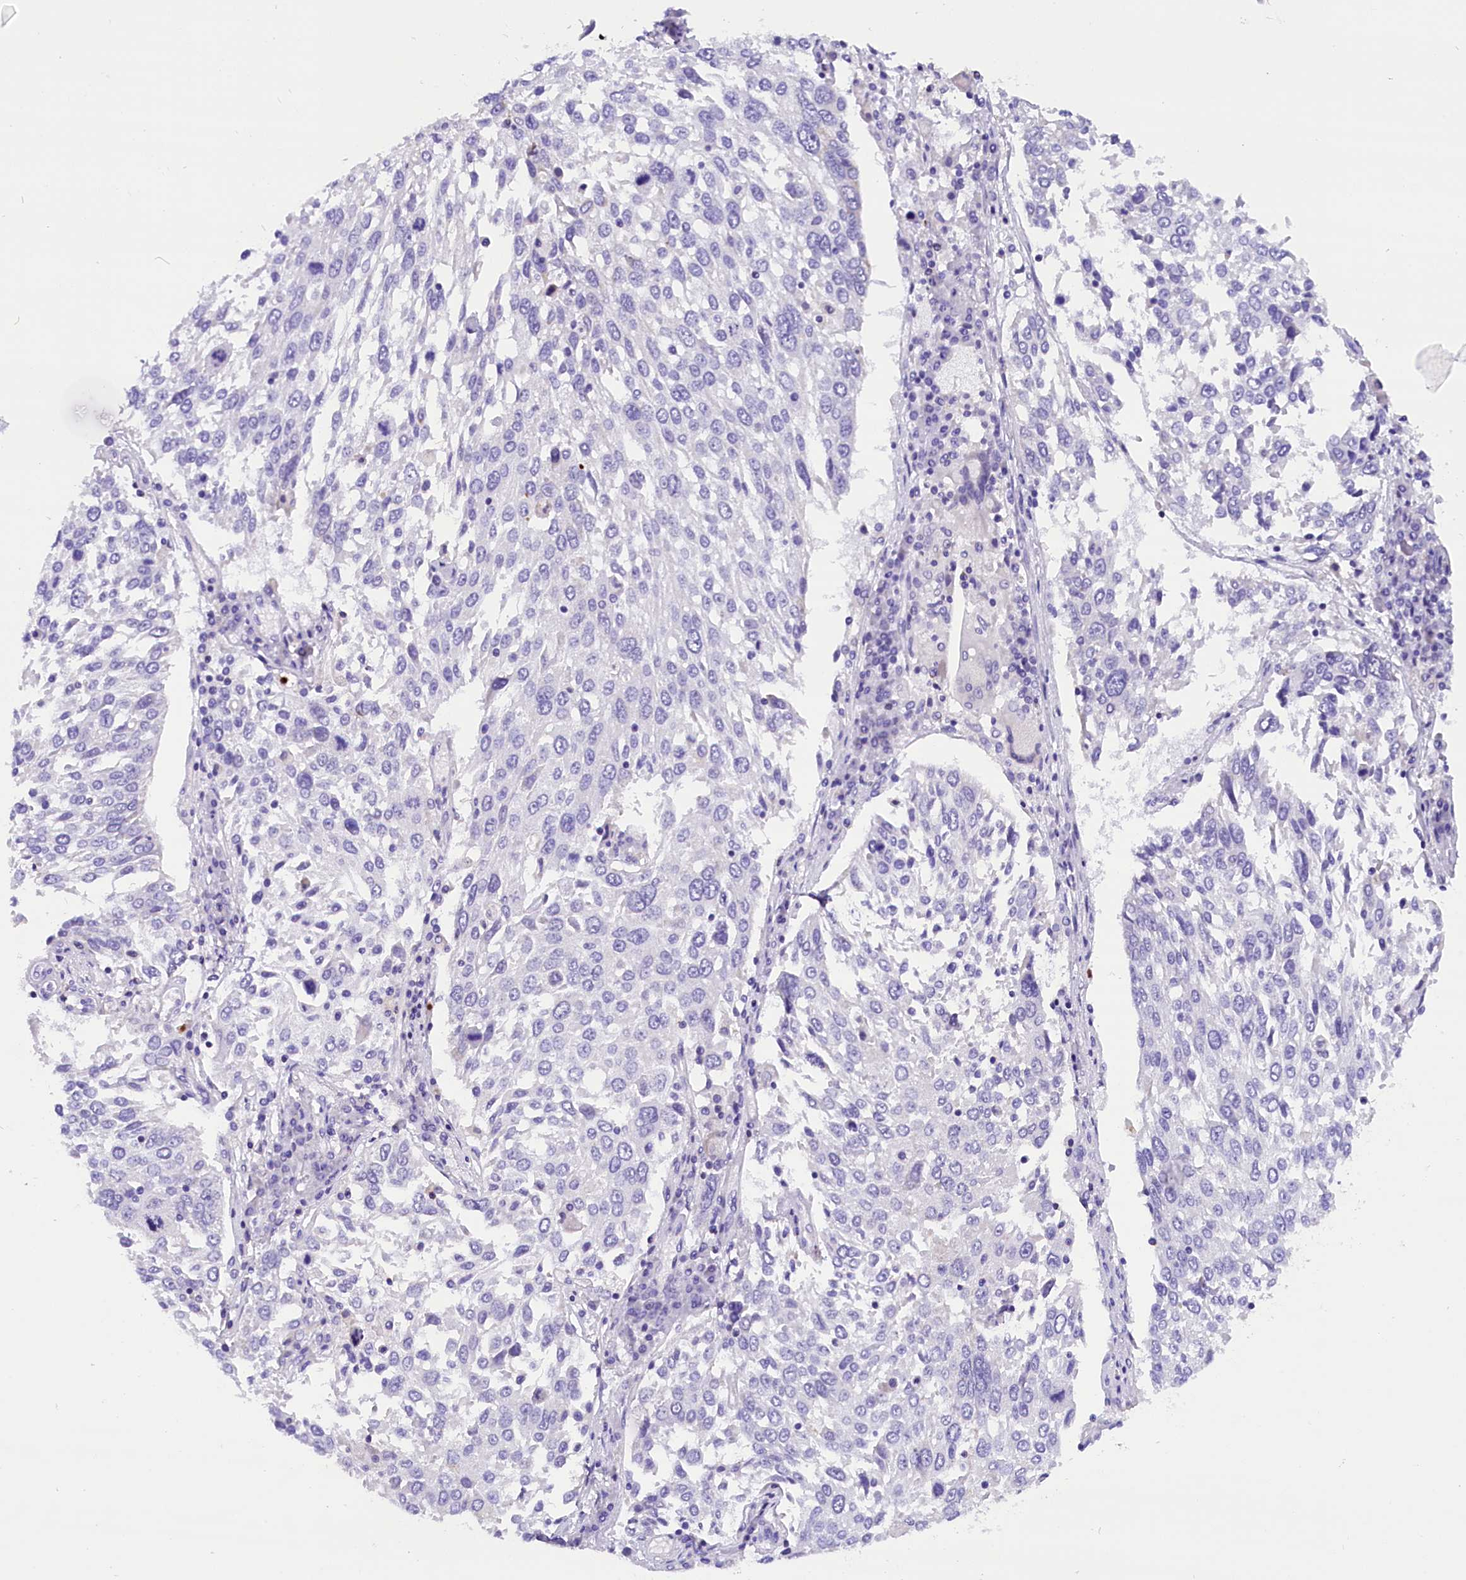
{"staining": {"intensity": "negative", "quantity": "none", "location": "none"}, "tissue": "lung cancer", "cell_type": "Tumor cells", "image_type": "cancer", "snomed": [{"axis": "morphology", "description": "Squamous cell carcinoma, NOS"}, {"axis": "topography", "description": "Lung"}], "caption": "DAB immunohistochemical staining of lung cancer reveals no significant staining in tumor cells.", "gene": "ABAT", "patient": {"sex": "male", "age": 65}}